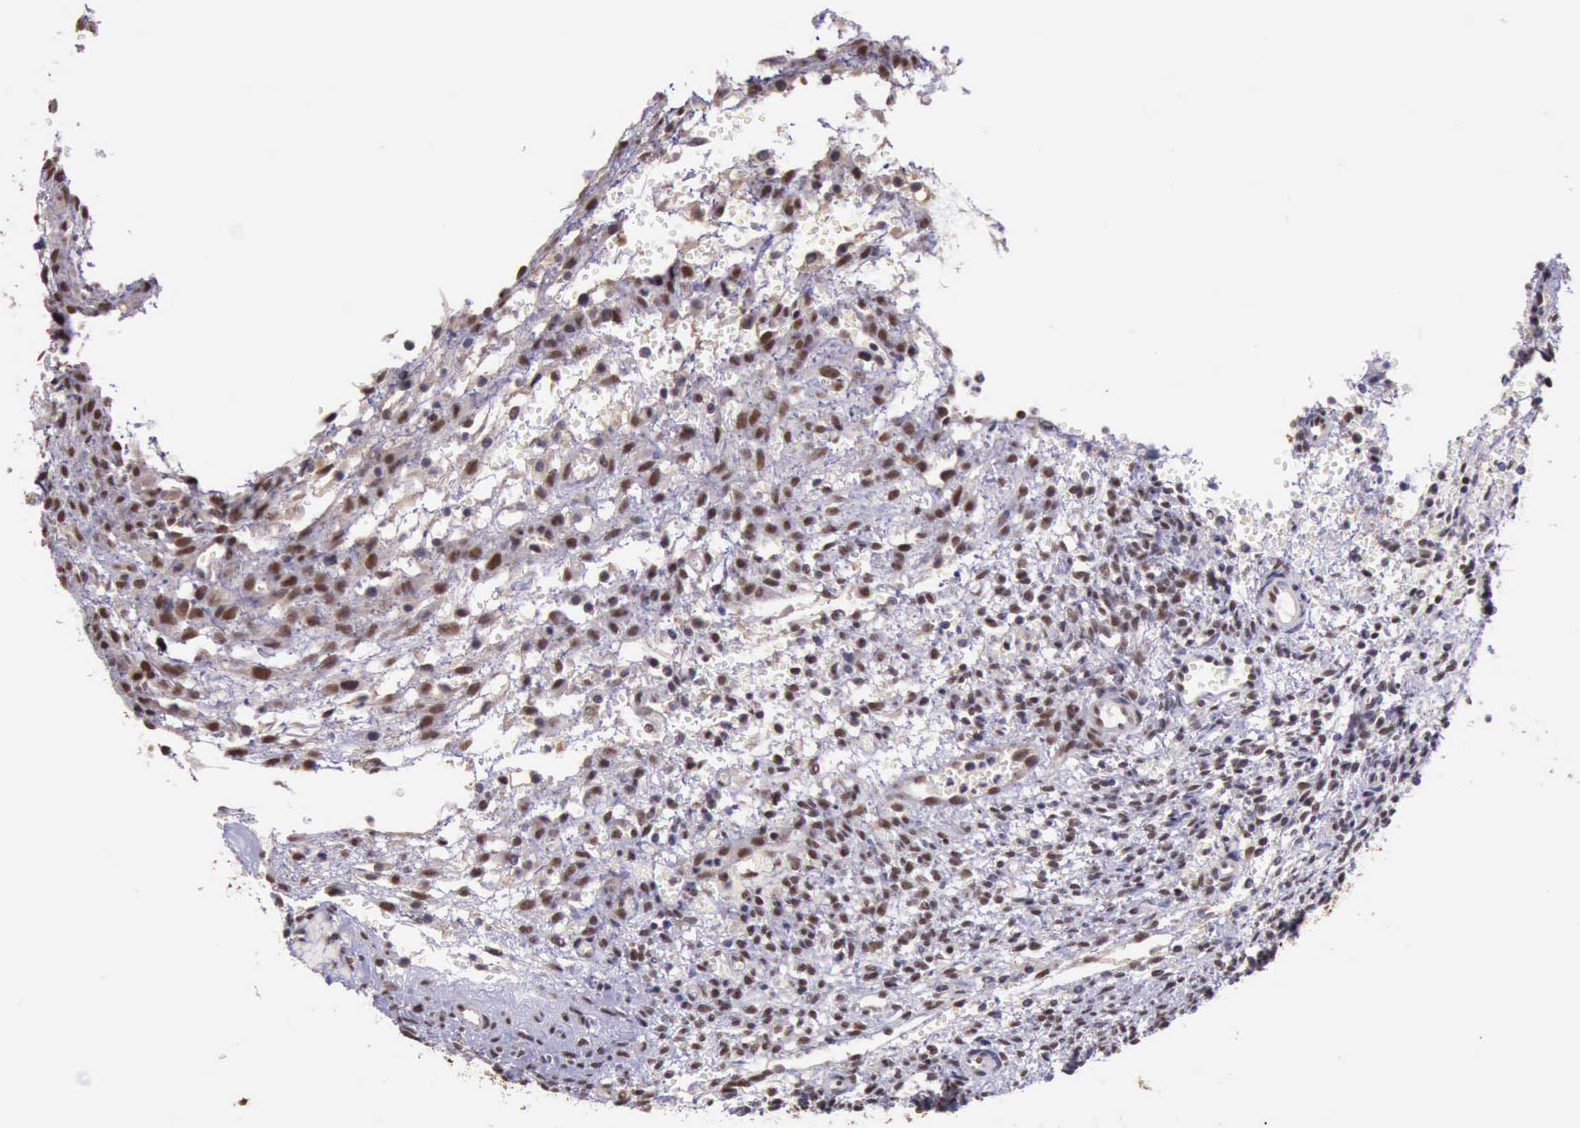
{"staining": {"intensity": "moderate", "quantity": ">75%", "location": "nuclear"}, "tissue": "ovary", "cell_type": "Follicle cells", "image_type": "normal", "snomed": [{"axis": "morphology", "description": "Normal tissue, NOS"}, {"axis": "topography", "description": "Ovary"}], "caption": "A brown stain labels moderate nuclear positivity of a protein in follicle cells of normal ovary. (Brightfield microscopy of DAB IHC at high magnification).", "gene": "PRPF39", "patient": {"sex": "female", "age": 39}}